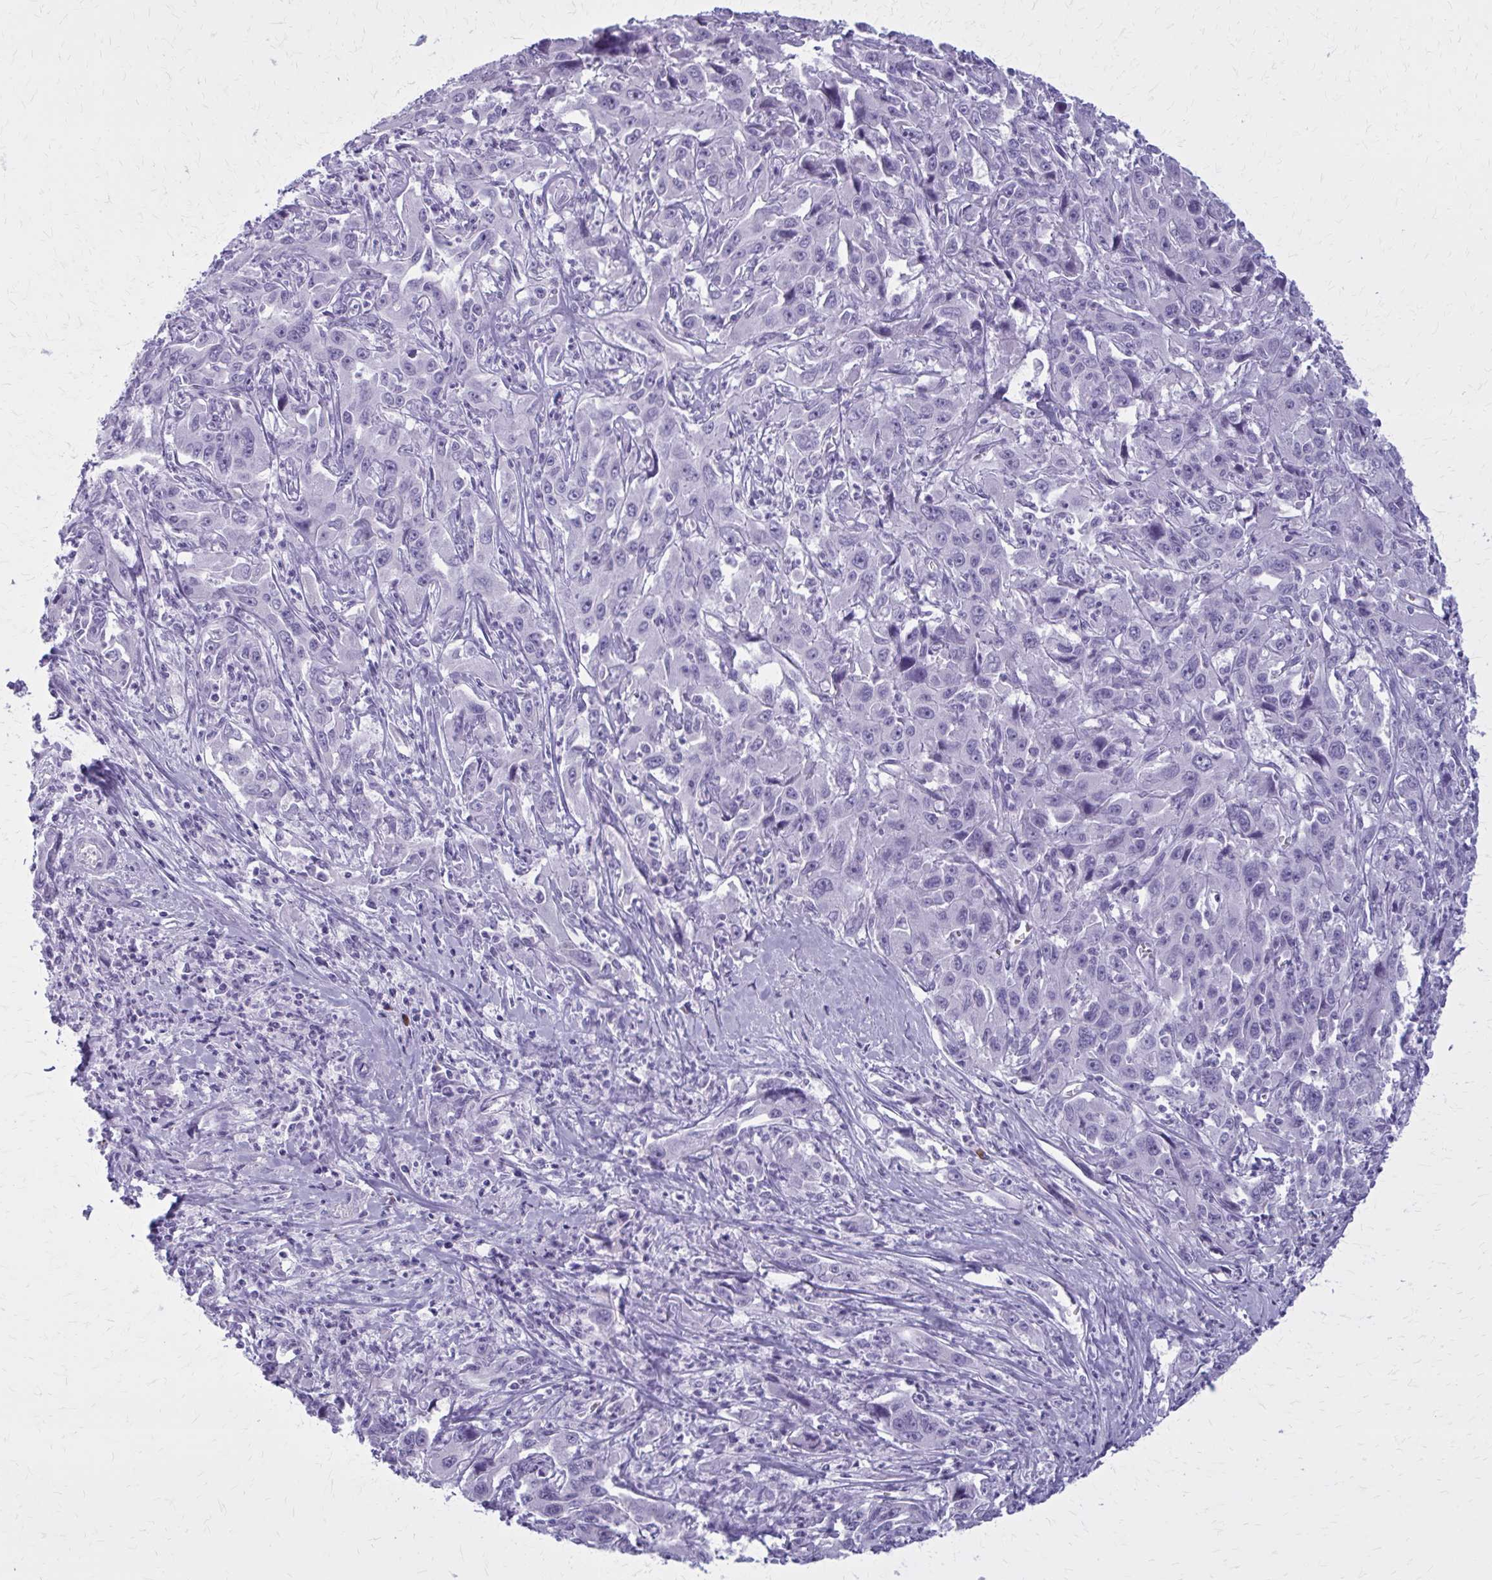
{"staining": {"intensity": "negative", "quantity": "none", "location": "none"}, "tissue": "liver cancer", "cell_type": "Tumor cells", "image_type": "cancer", "snomed": [{"axis": "morphology", "description": "Carcinoma, Hepatocellular, NOS"}, {"axis": "topography", "description": "Liver"}], "caption": "Liver cancer was stained to show a protein in brown. There is no significant staining in tumor cells. (DAB (3,3'-diaminobenzidine) IHC visualized using brightfield microscopy, high magnification).", "gene": "ZDHHC7", "patient": {"sex": "male", "age": 63}}